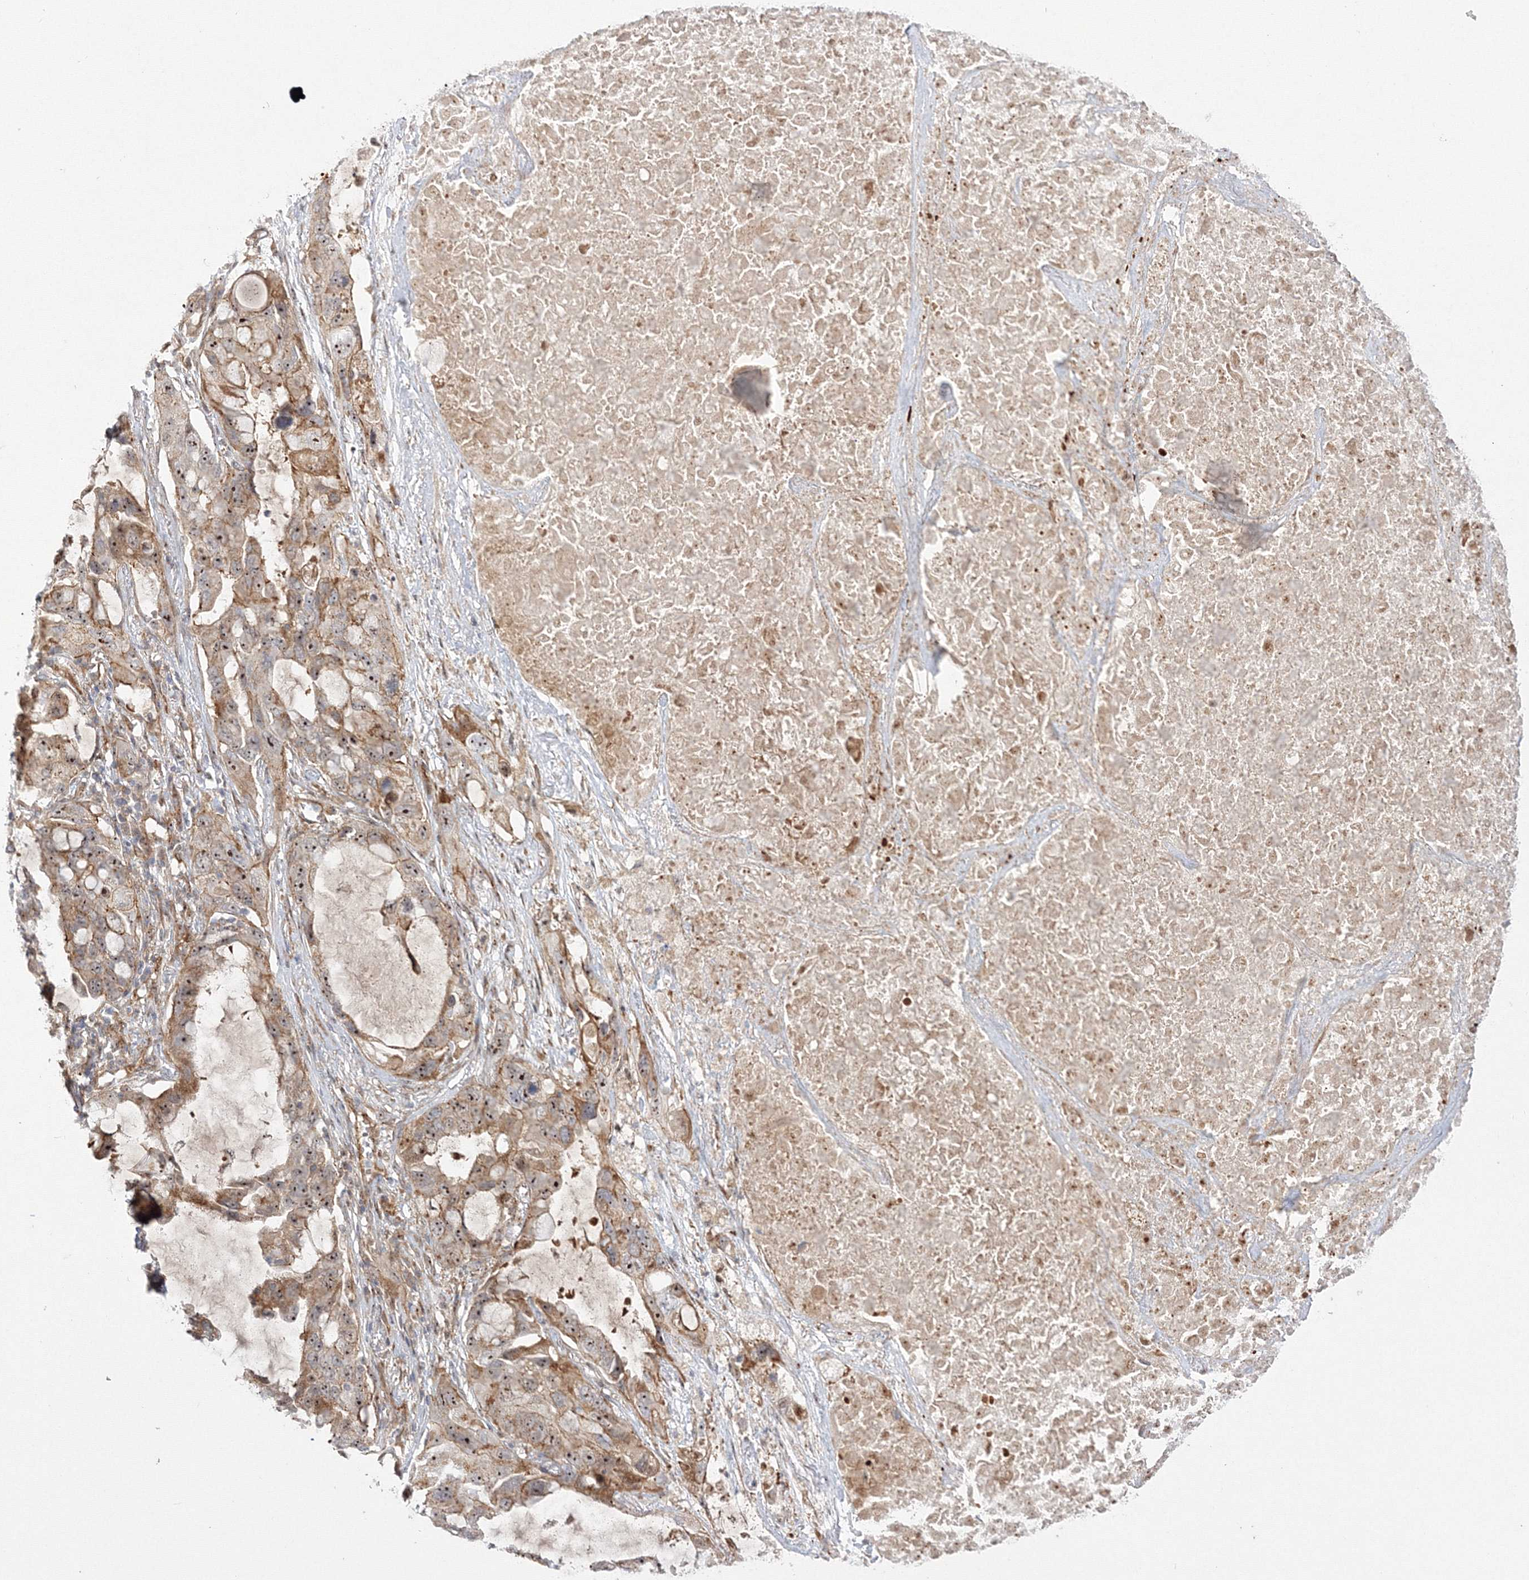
{"staining": {"intensity": "moderate", "quantity": ">75%", "location": "cytoplasmic/membranous,nuclear"}, "tissue": "lung cancer", "cell_type": "Tumor cells", "image_type": "cancer", "snomed": [{"axis": "morphology", "description": "Squamous cell carcinoma, NOS"}, {"axis": "topography", "description": "Lung"}], "caption": "Lung cancer stained with a protein marker shows moderate staining in tumor cells.", "gene": "NPM3", "patient": {"sex": "female", "age": 73}}